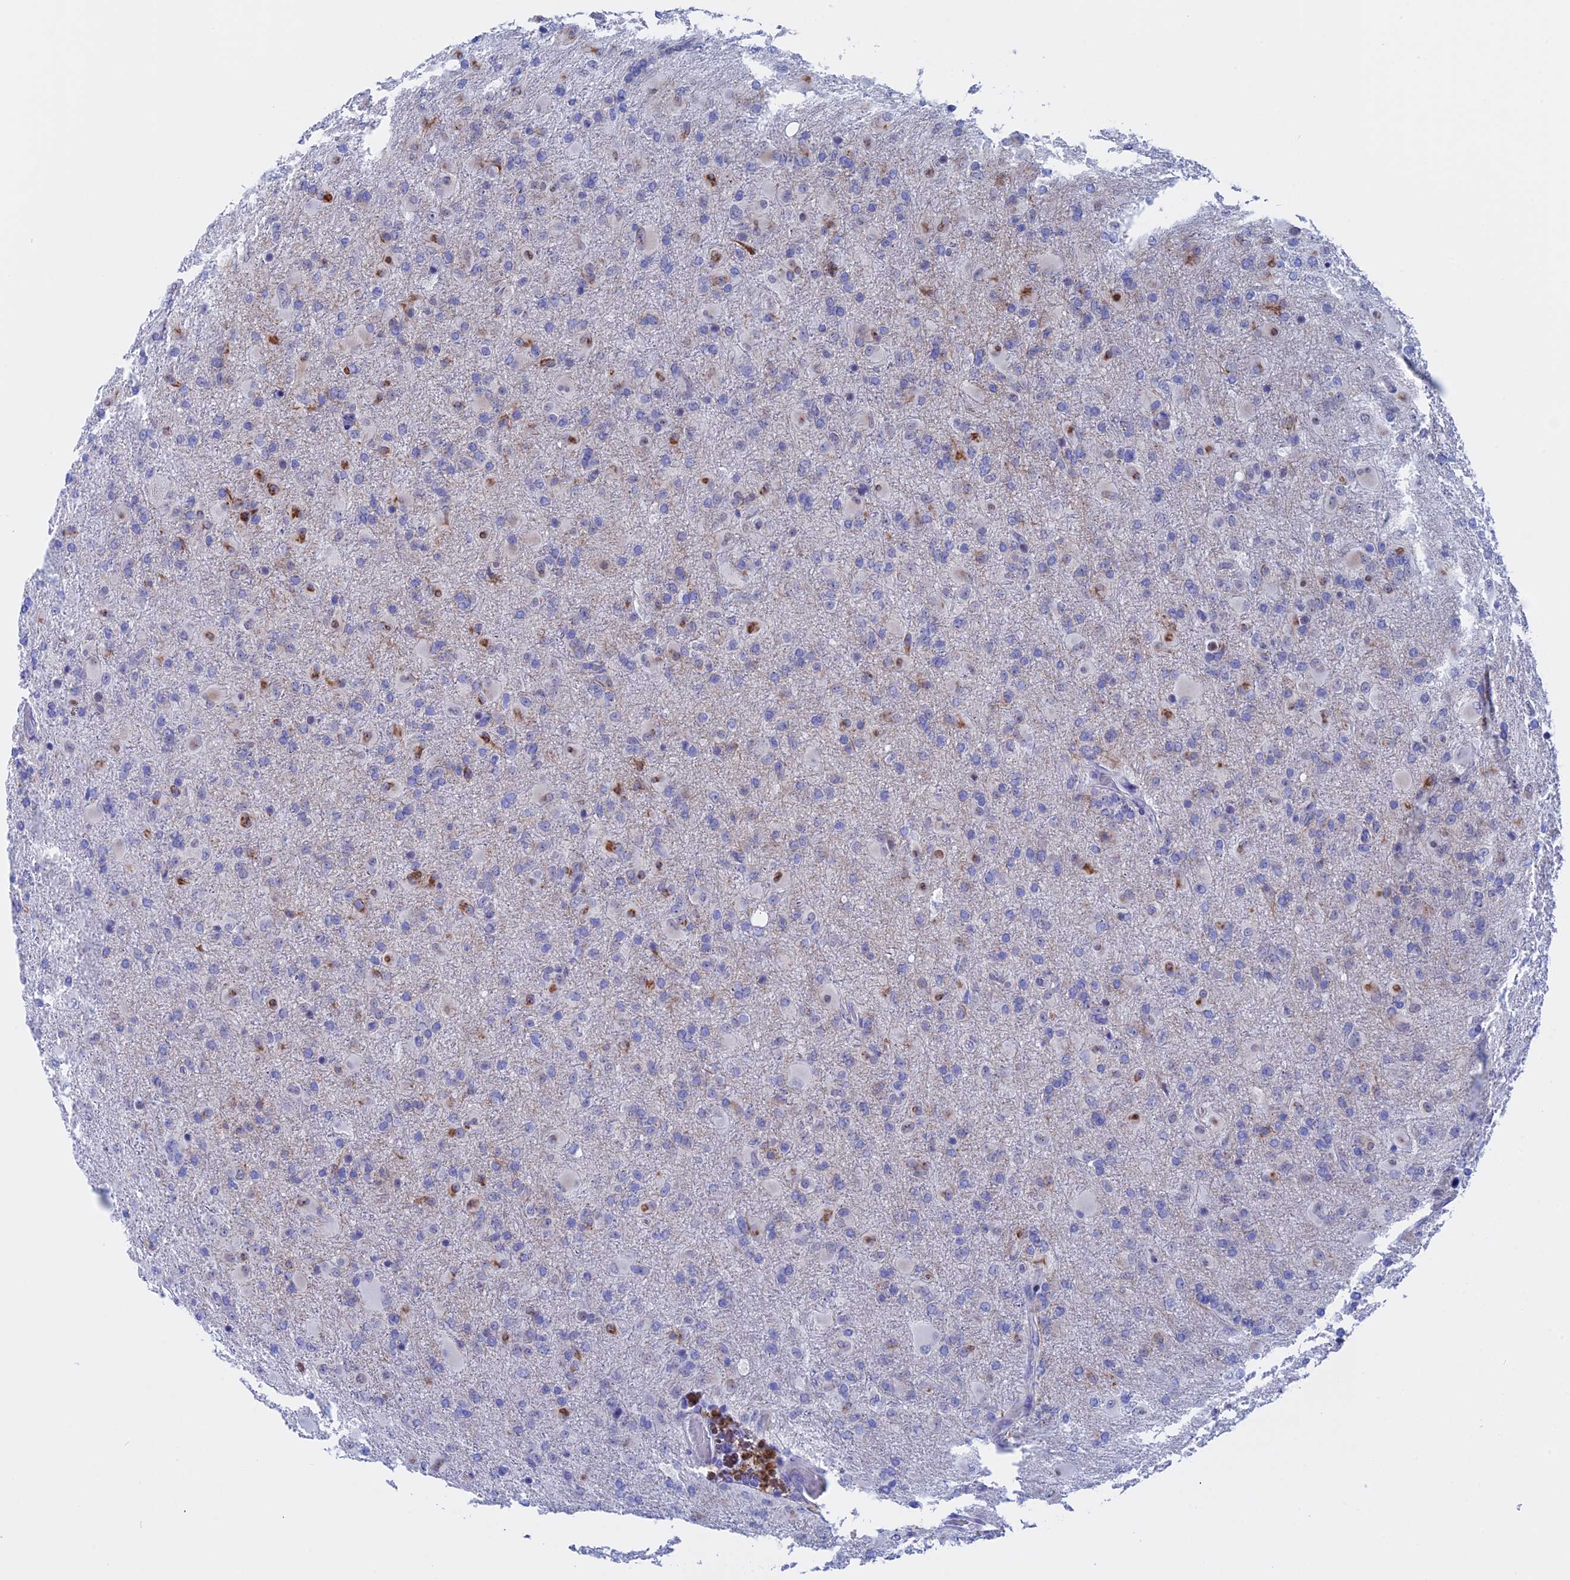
{"staining": {"intensity": "negative", "quantity": "none", "location": "none"}, "tissue": "glioma", "cell_type": "Tumor cells", "image_type": "cancer", "snomed": [{"axis": "morphology", "description": "Glioma, malignant, Low grade"}, {"axis": "topography", "description": "Brain"}], "caption": "This histopathology image is of glioma stained with IHC to label a protein in brown with the nuclei are counter-stained blue. There is no staining in tumor cells.", "gene": "WDR83", "patient": {"sex": "male", "age": 65}}